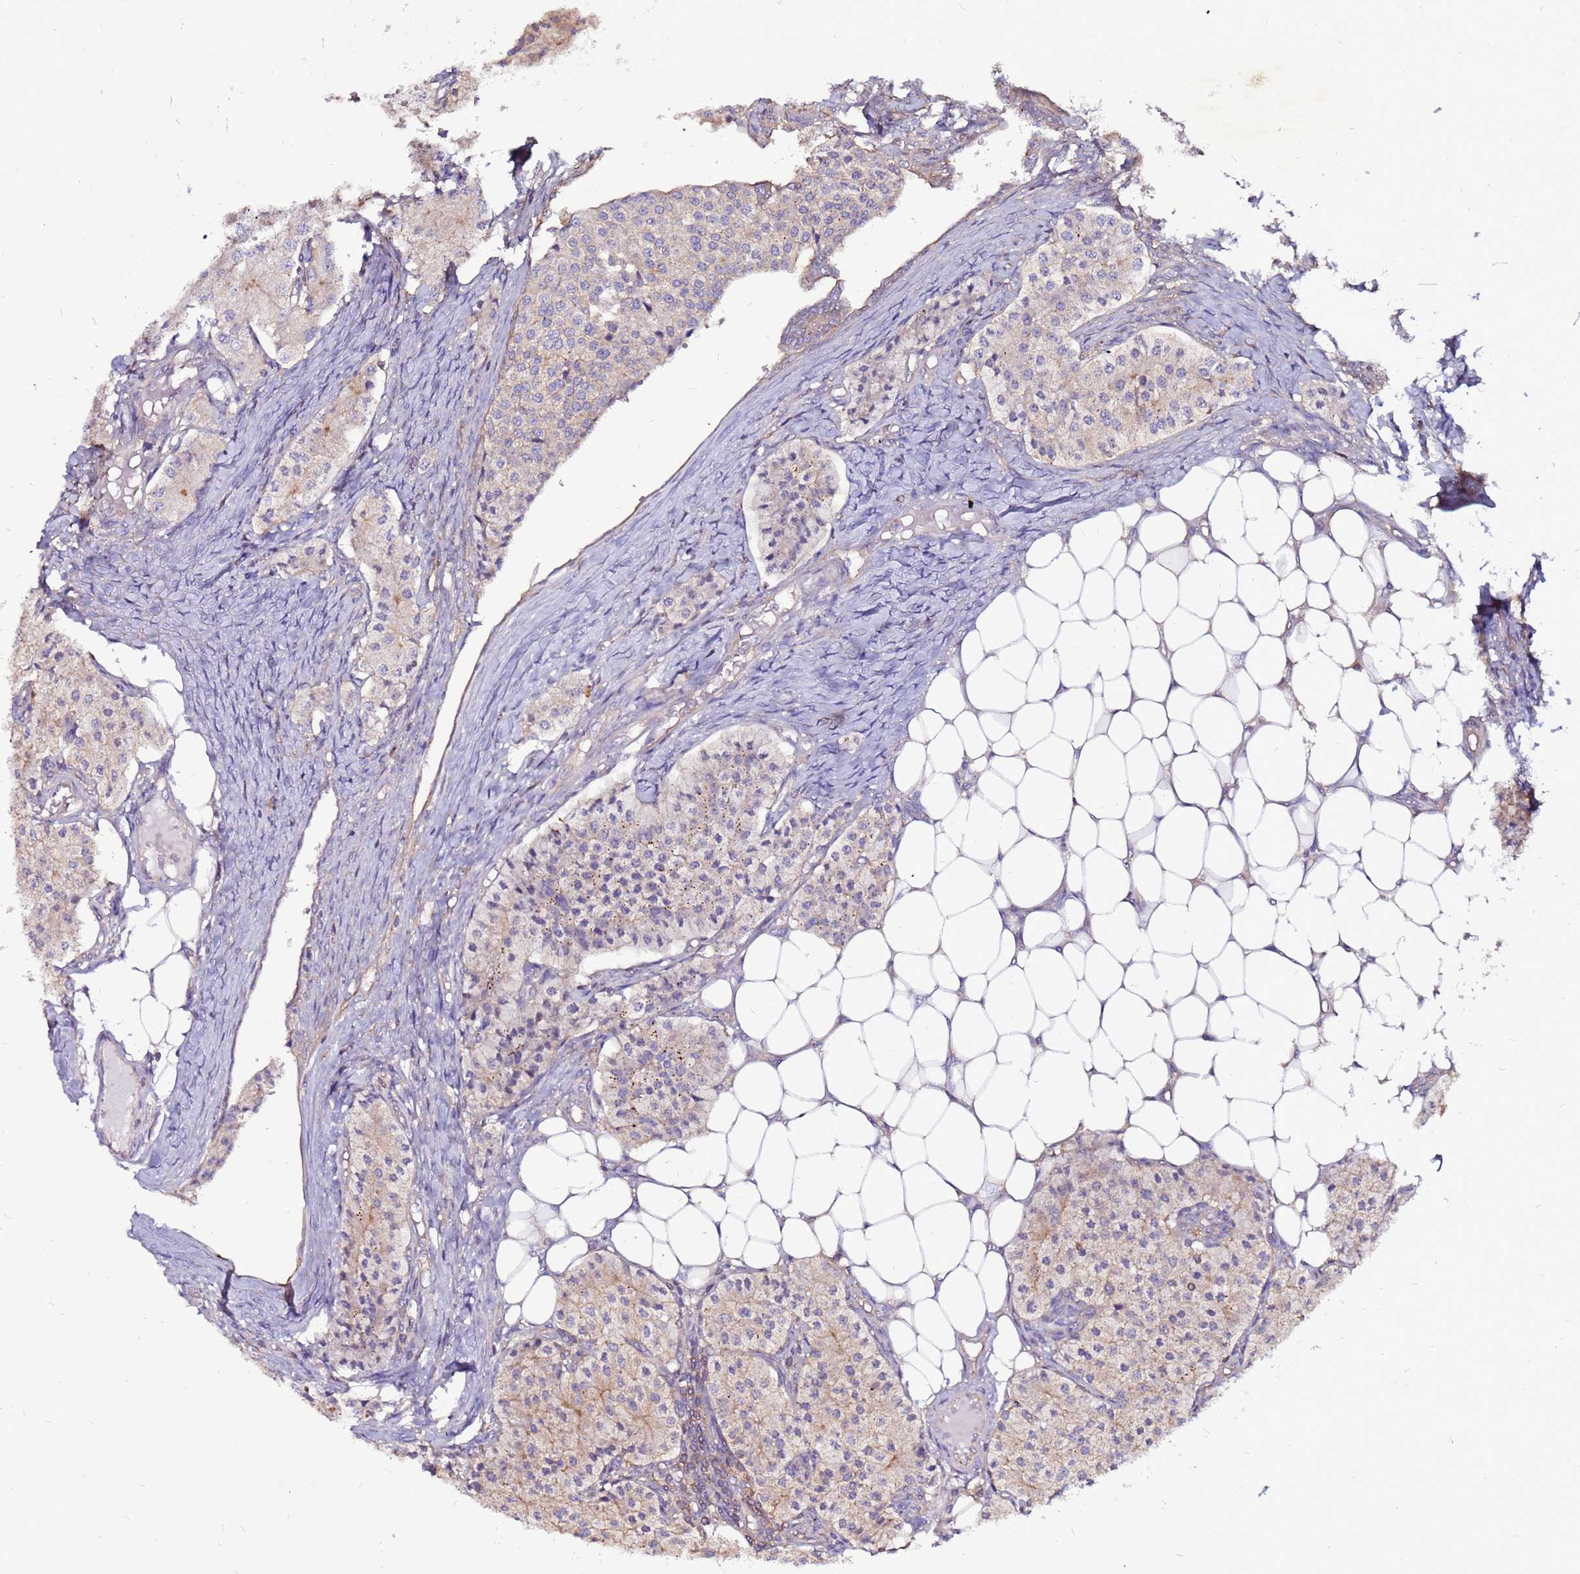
{"staining": {"intensity": "weak", "quantity": "<25%", "location": "cytoplasmic/membranous"}, "tissue": "carcinoid", "cell_type": "Tumor cells", "image_type": "cancer", "snomed": [{"axis": "morphology", "description": "Carcinoid, malignant, NOS"}, {"axis": "topography", "description": "Colon"}], "caption": "High magnification brightfield microscopy of carcinoid stained with DAB (brown) and counterstained with hematoxylin (blue): tumor cells show no significant expression.", "gene": "NRN1L", "patient": {"sex": "female", "age": 52}}